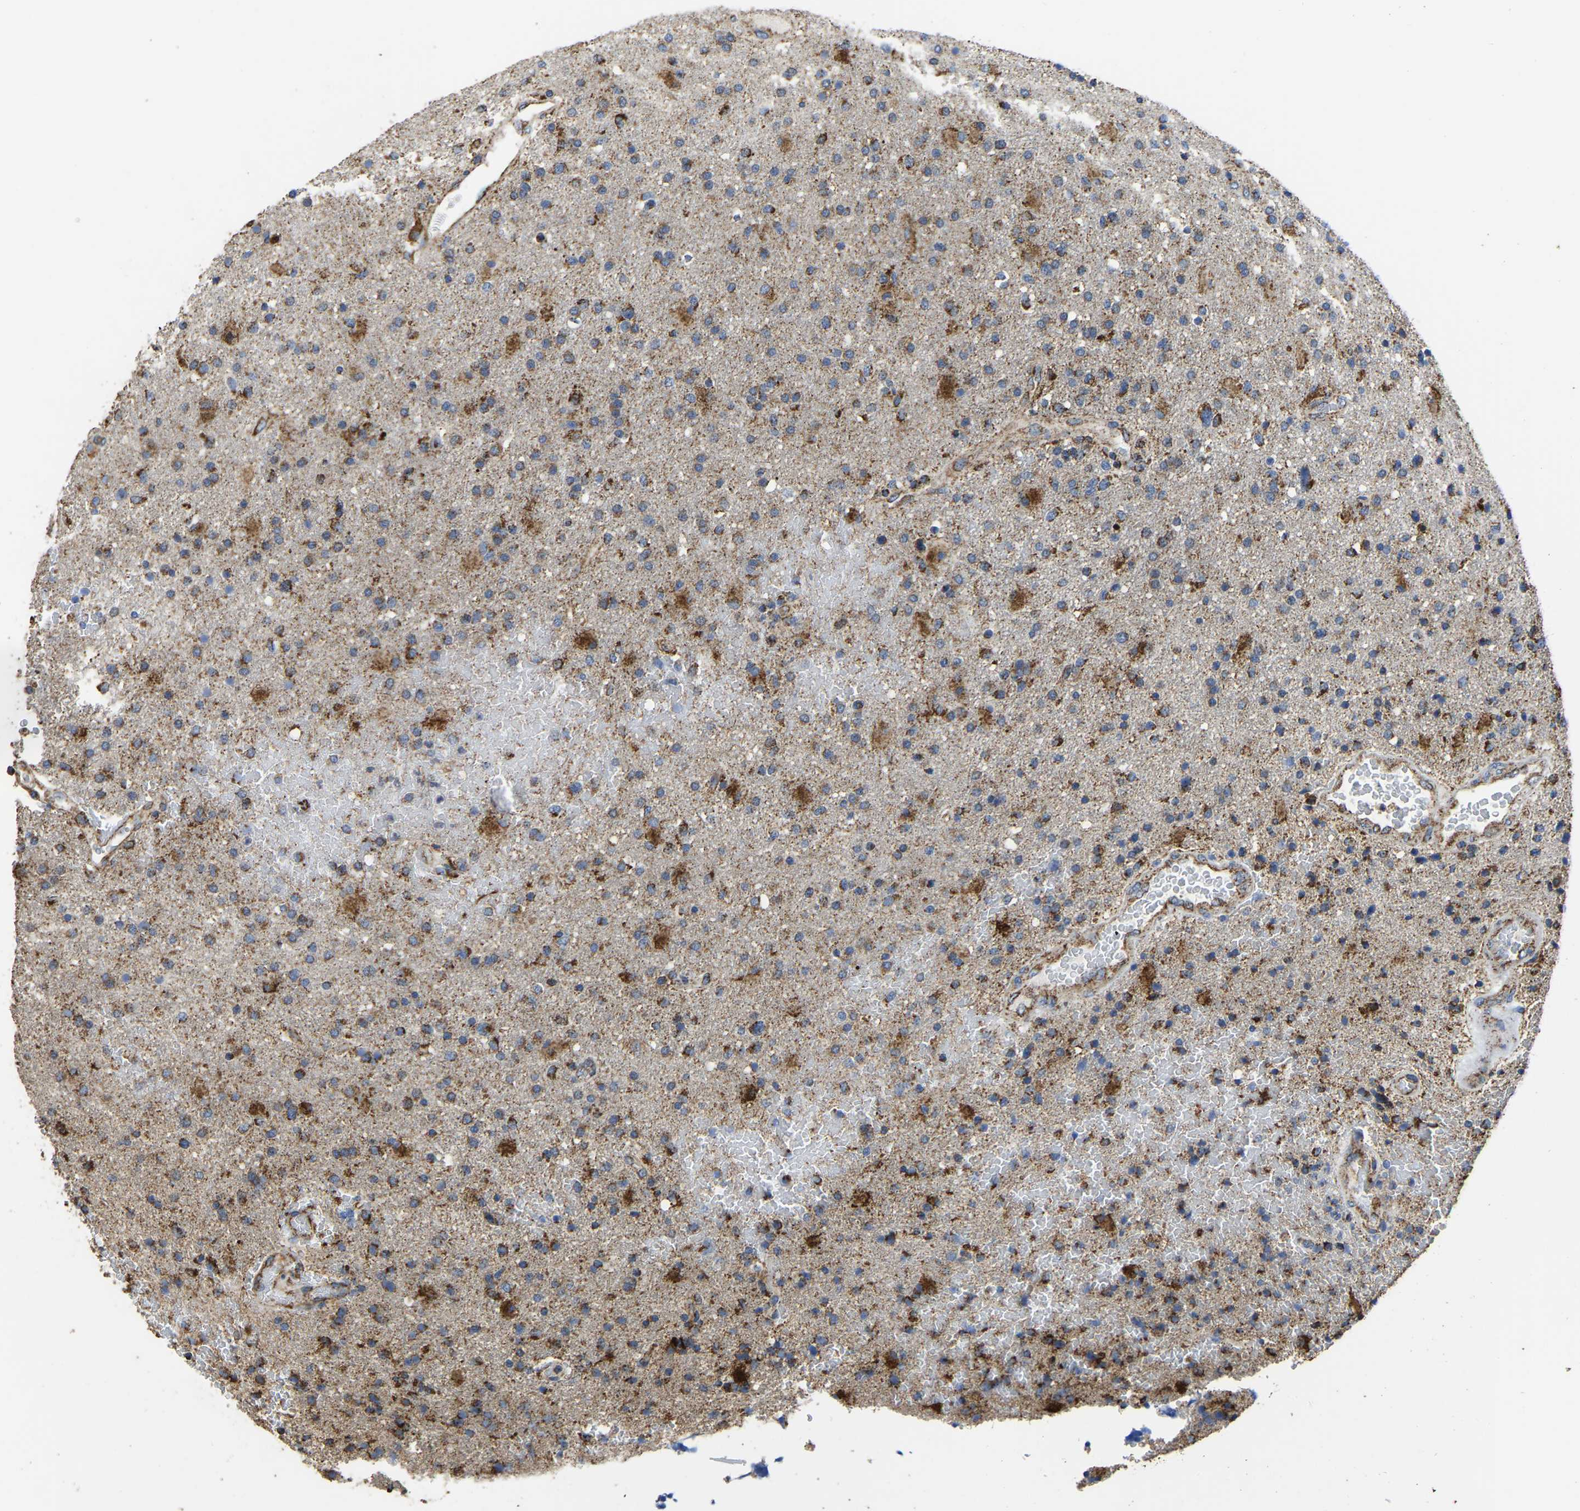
{"staining": {"intensity": "strong", "quantity": "25%-75%", "location": "cytoplasmic/membranous"}, "tissue": "glioma", "cell_type": "Tumor cells", "image_type": "cancer", "snomed": [{"axis": "morphology", "description": "Glioma, malignant, High grade"}, {"axis": "topography", "description": "Brain"}], "caption": "This is a histology image of IHC staining of glioma, which shows strong staining in the cytoplasmic/membranous of tumor cells.", "gene": "ETFA", "patient": {"sex": "male", "age": 72}}